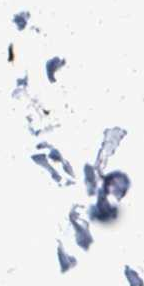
{"staining": {"intensity": "strong", "quantity": "<25%", "location": "nuclear"}, "tissue": "adipose tissue", "cell_type": "Adipocytes", "image_type": "normal", "snomed": [{"axis": "morphology", "description": "Normal tissue, NOS"}, {"axis": "topography", "description": "Cartilage tissue"}, {"axis": "topography", "description": "Bronchus"}, {"axis": "topography", "description": "Peripheral nerve tissue"}], "caption": "High-magnification brightfield microscopy of unremarkable adipose tissue stained with DAB (3,3'-diaminobenzidine) (brown) and counterstained with hematoxylin (blue). adipocytes exhibit strong nuclear positivity is identified in about<25% of cells.", "gene": "RBBP4", "patient": {"sex": "male", "age": 67}}